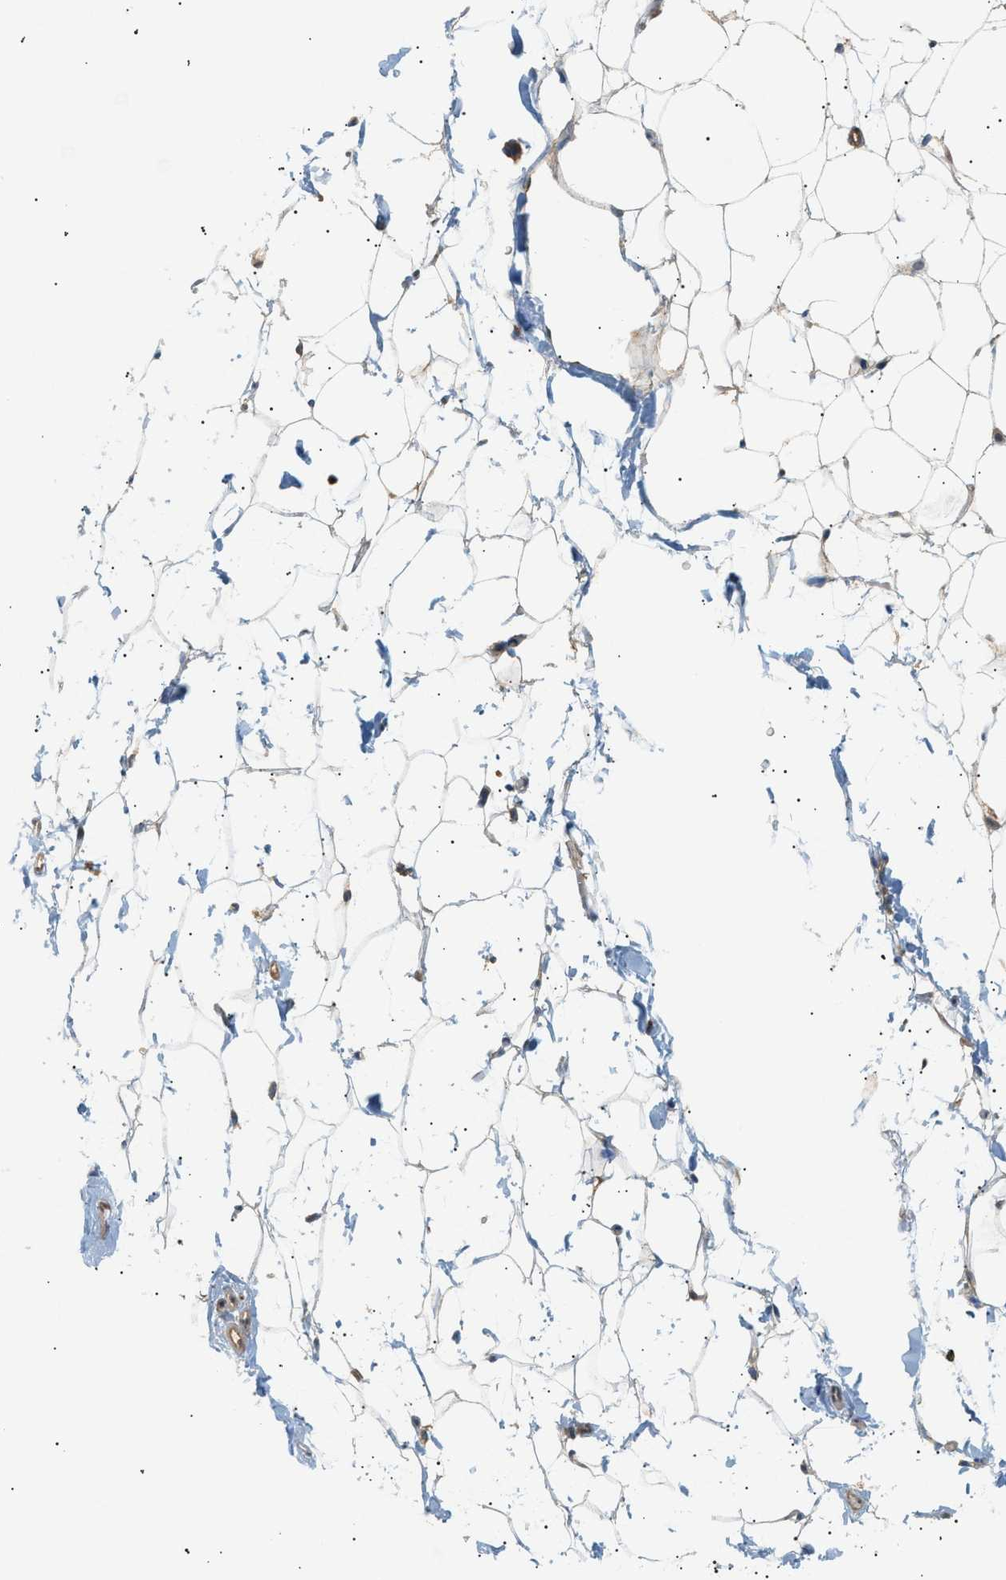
{"staining": {"intensity": "moderate", "quantity": ">75%", "location": "cytoplasmic/membranous,nuclear"}, "tissue": "adipose tissue", "cell_type": "Adipocytes", "image_type": "normal", "snomed": [{"axis": "morphology", "description": "Normal tissue, NOS"}, {"axis": "topography", "description": "Breast"}, {"axis": "topography", "description": "Soft tissue"}], "caption": "A medium amount of moderate cytoplasmic/membranous,nuclear staining is appreciated in about >75% of adipocytes in benign adipose tissue. (IHC, brightfield microscopy, high magnification).", "gene": "SHC1", "patient": {"sex": "female", "age": 75}}